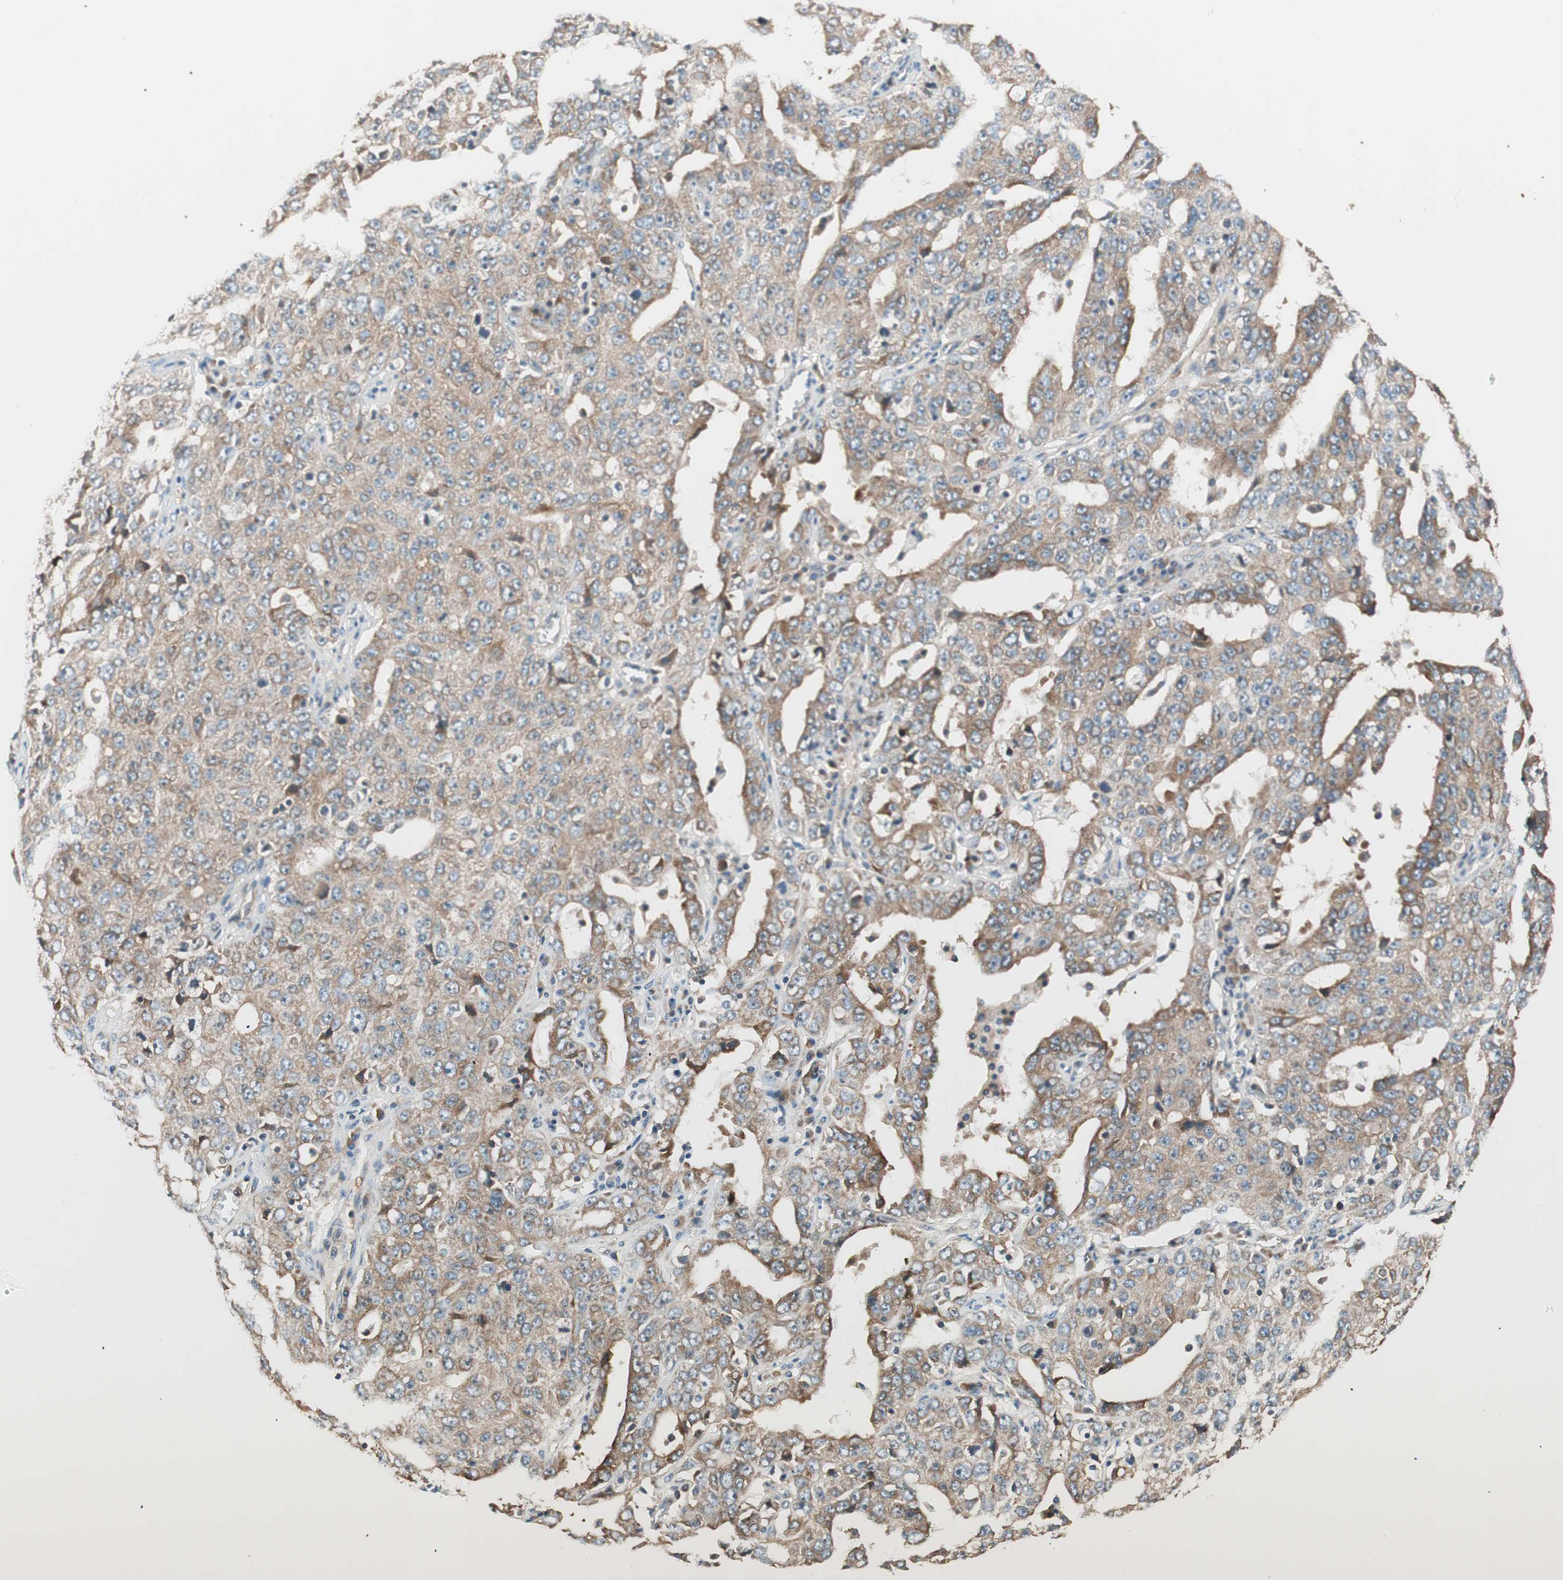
{"staining": {"intensity": "moderate", "quantity": ">75%", "location": "cytoplasmic/membranous"}, "tissue": "ovarian cancer", "cell_type": "Tumor cells", "image_type": "cancer", "snomed": [{"axis": "morphology", "description": "Carcinoma, endometroid"}, {"axis": "topography", "description": "Ovary"}], "caption": "A high-resolution micrograph shows IHC staining of ovarian endometroid carcinoma, which shows moderate cytoplasmic/membranous expression in about >75% of tumor cells.", "gene": "TSG101", "patient": {"sex": "female", "age": 62}}